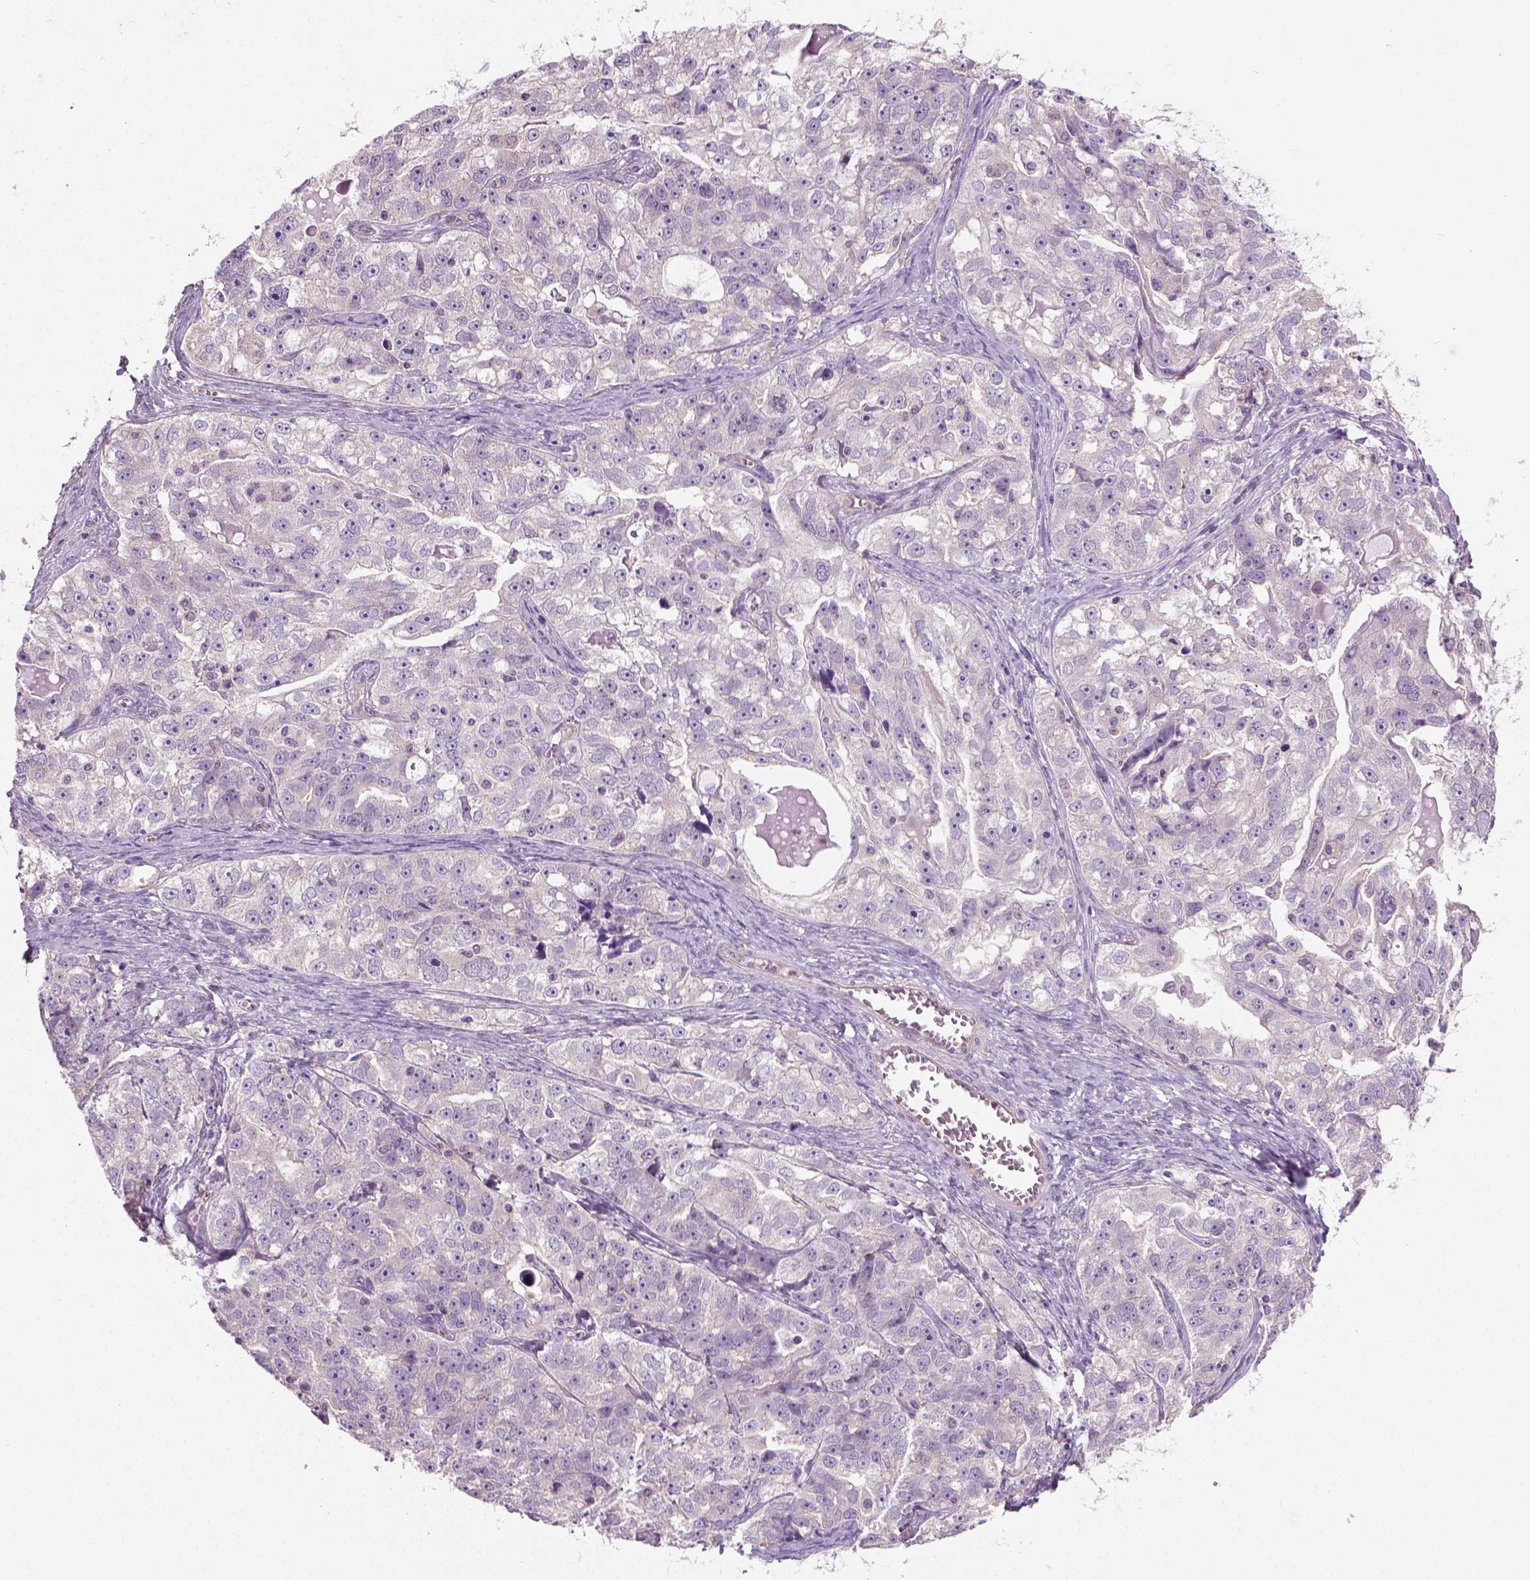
{"staining": {"intensity": "weak", "quantity": ">75%", "location": "cytoplasmic/membranous"}, "tissue": "ovarian cancer", "cell_type": "Tumor cells", "image_type": "cancer", "snomed": [{"axis": "morphology", "description": "Cystadenocarcinoma, serous, NOS"}, {"axis": "topography", "description": "Ovary"}], "caption": "The photomicrograph exhibits a brown stain indicating the presence of a protein in the cytoplasmic/membranous of tumor cells in ovarian cancer (serous cystadenocarcinoma).", "gene": "CRACR2A", "patient": {"sex": "female", "age": 51}}